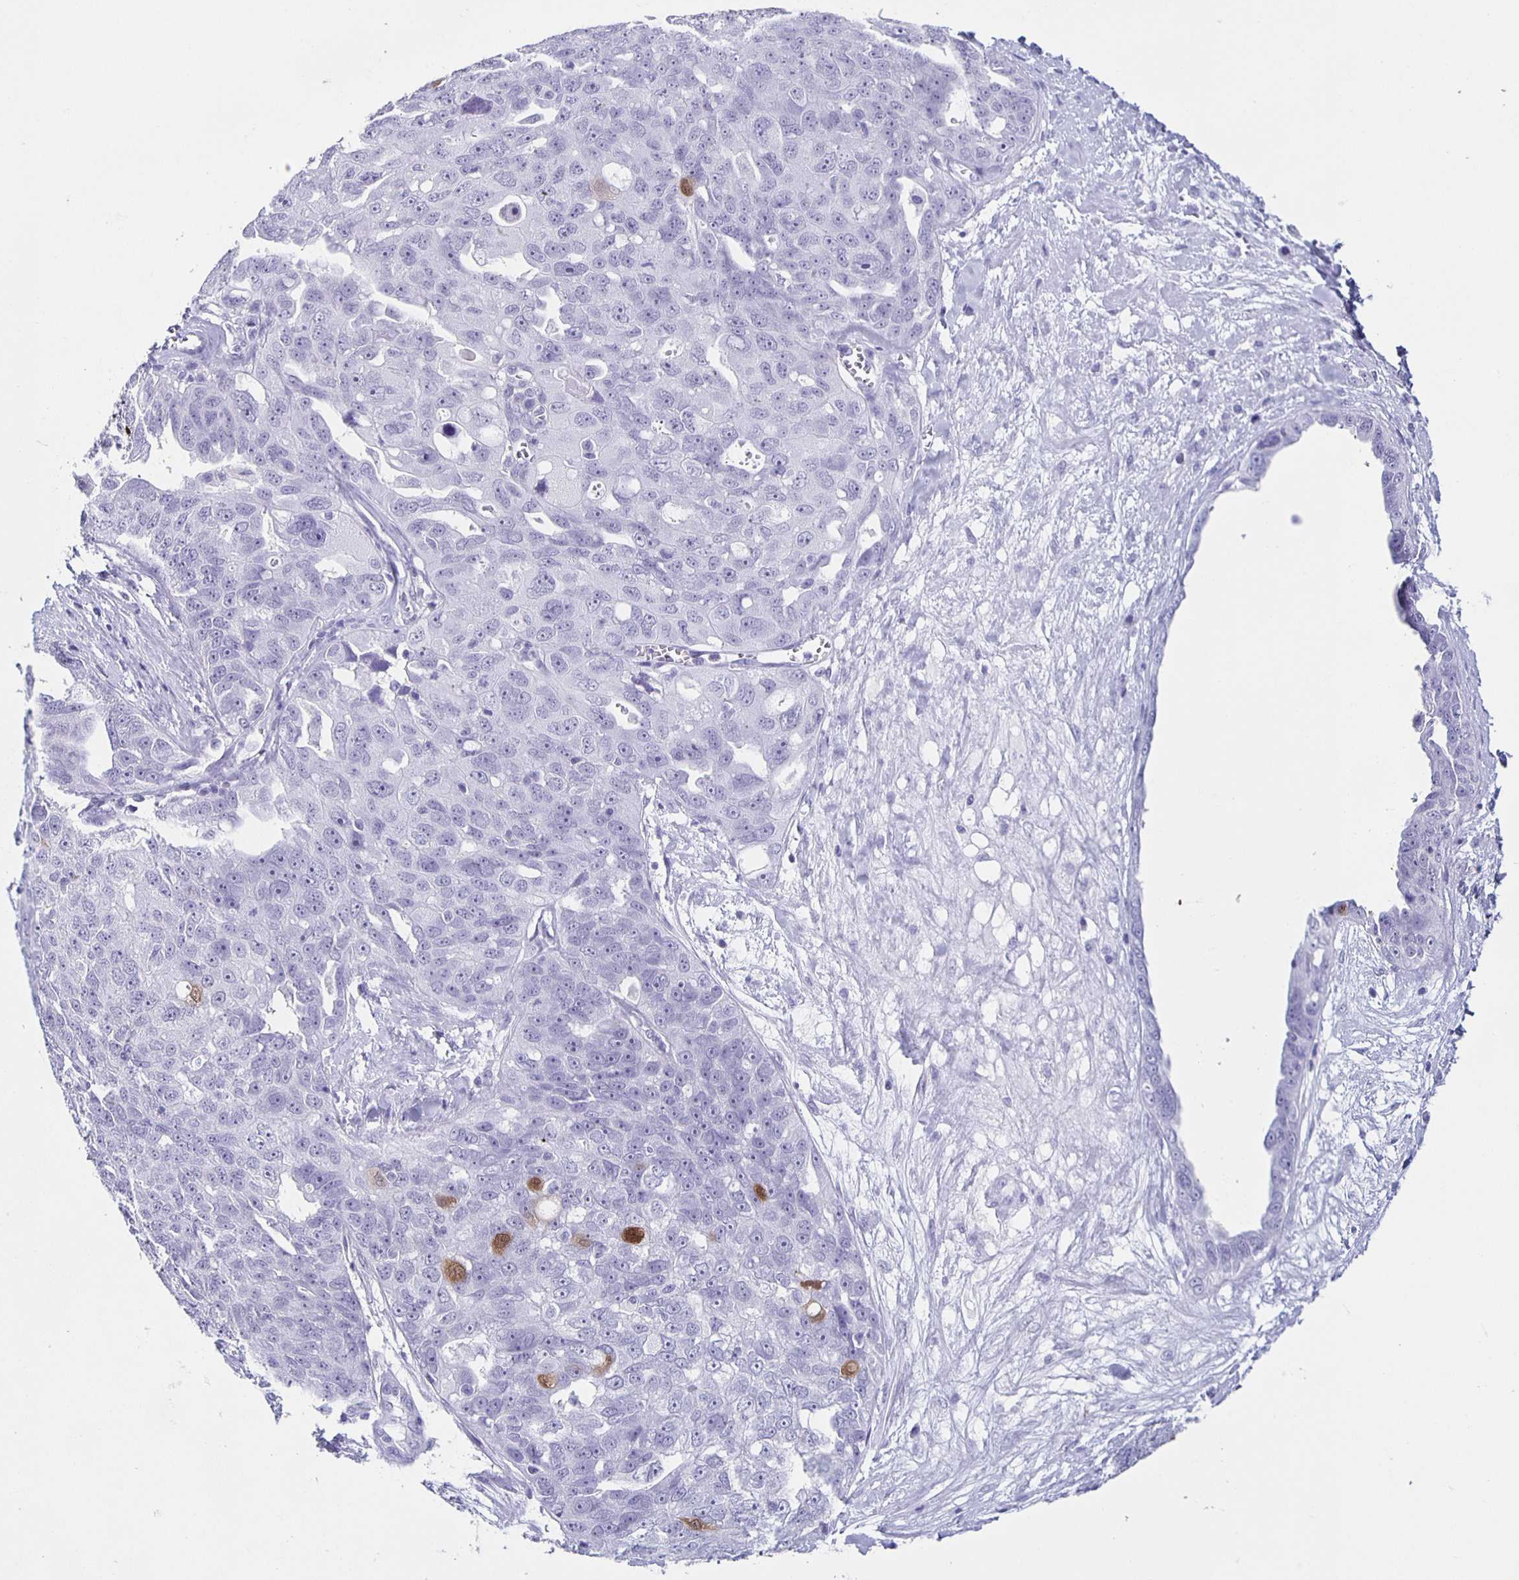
{"staining": {"intensity": "moderate", "quantity": "<25%", "location": "cytoplasmic/membranous,nuclear"}, "tissue": "ovarian cancer", "cell_type": "Tumor cells", "image_type": "cancer", "snomed": [{"axis": "morphology", "description": "Carcinoma, endometroid"}, {"axis": "topography", "description": "Ovary"}], "caption": "Immunohistochemical staining of human ovarian cancer displays moderate cytoplasmic/membranous and nuclear protein expression in approximately <25% of tumor cells.", "gene": "TPPP", "patient": {"sex": "female", "age": 70}}